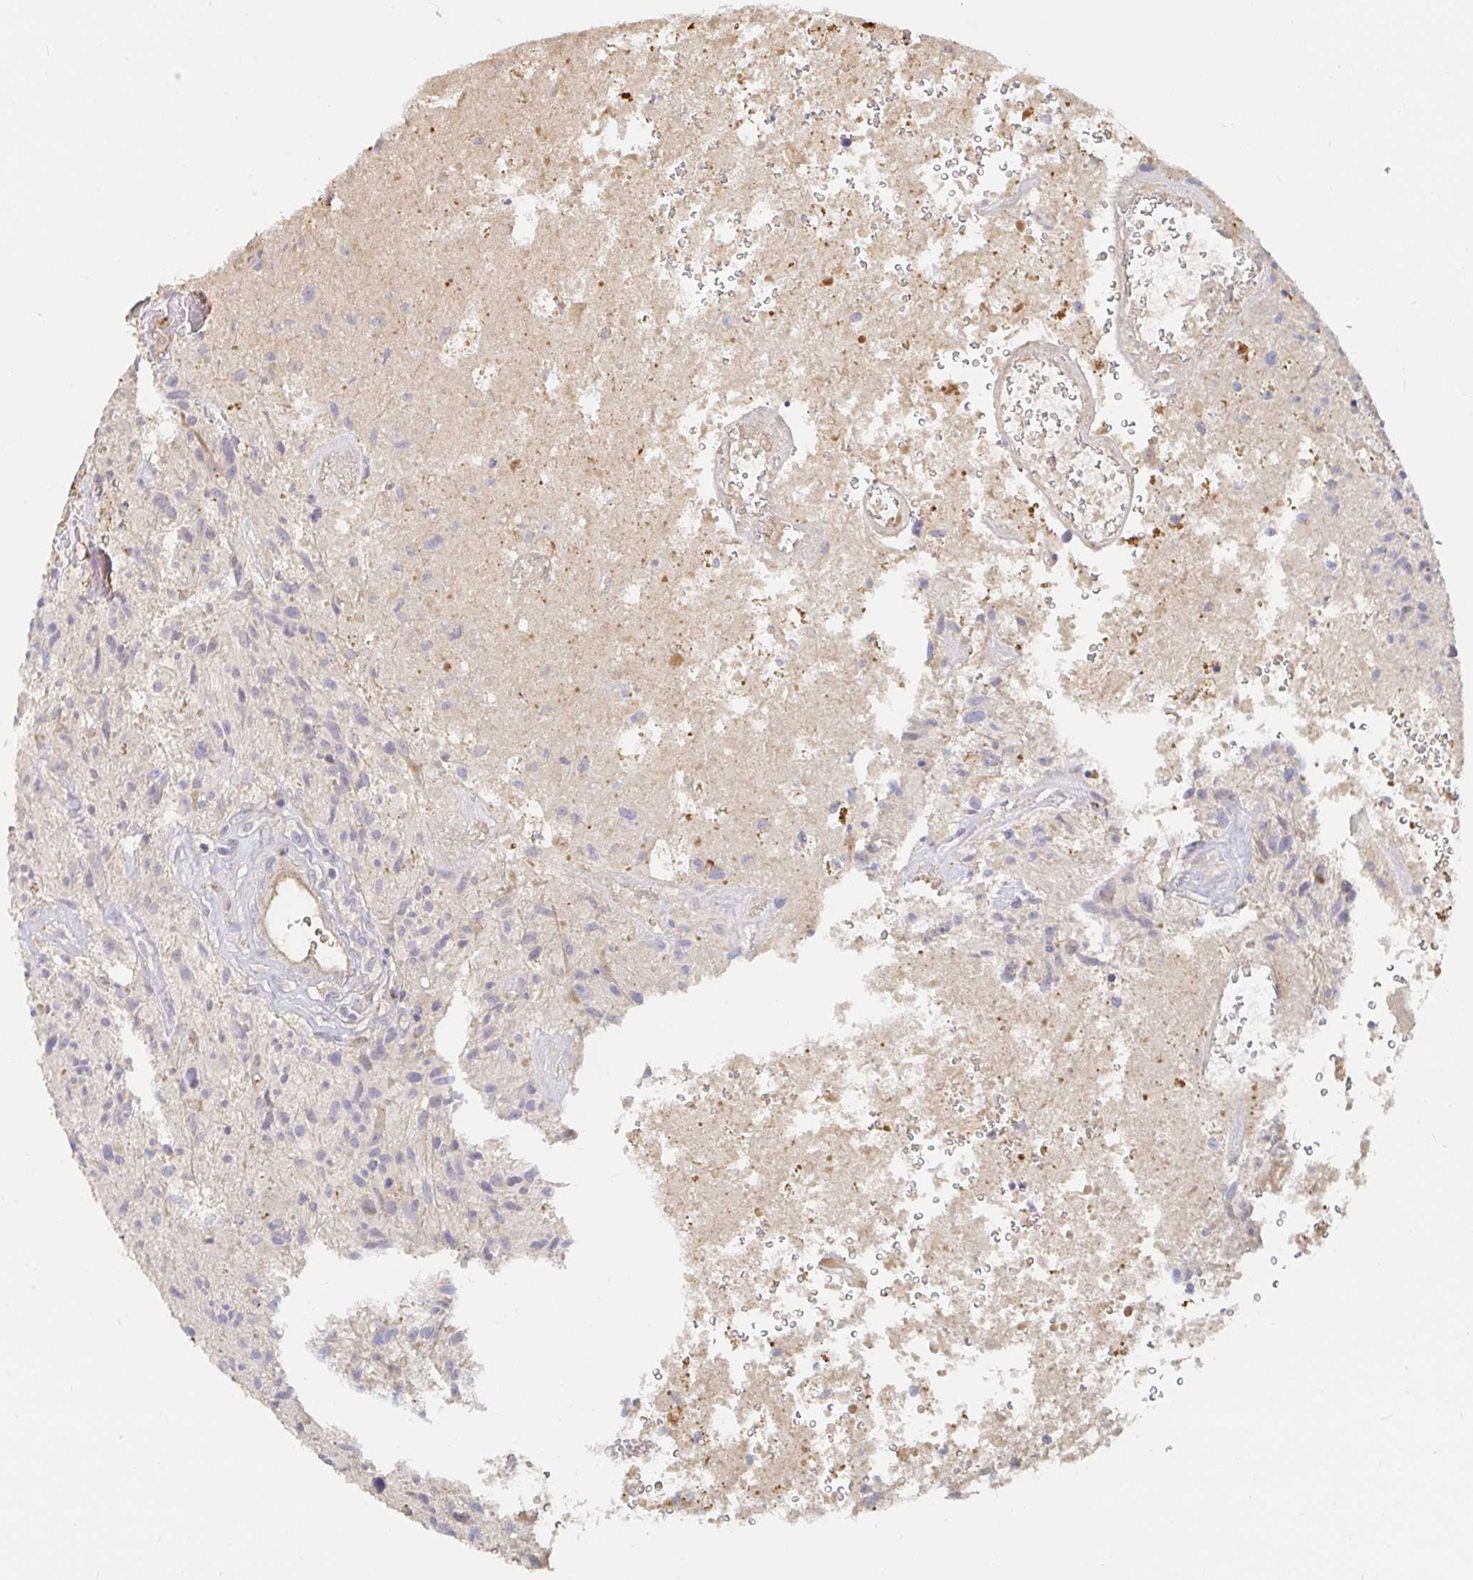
{"staining": {"intensity": "negative", "quantity": "none", "location": "none"}, "tissue": "glioma", "cell_type": "Tumor cells", "image_type": "cancer", "snomed": [{"axis": "morphology", "description": "Glioma, malignant, High grade"}, {"axis": "topography", "description": "Brain"}], "caption": "An immunohistochemistry (IHC) image of high-grade glioma (malignant) is shown. There is no staining in tumor cells of high-grade glioma (malignant).", "gene": "NME9", "patient": {"sex": "female", "age": 70}}